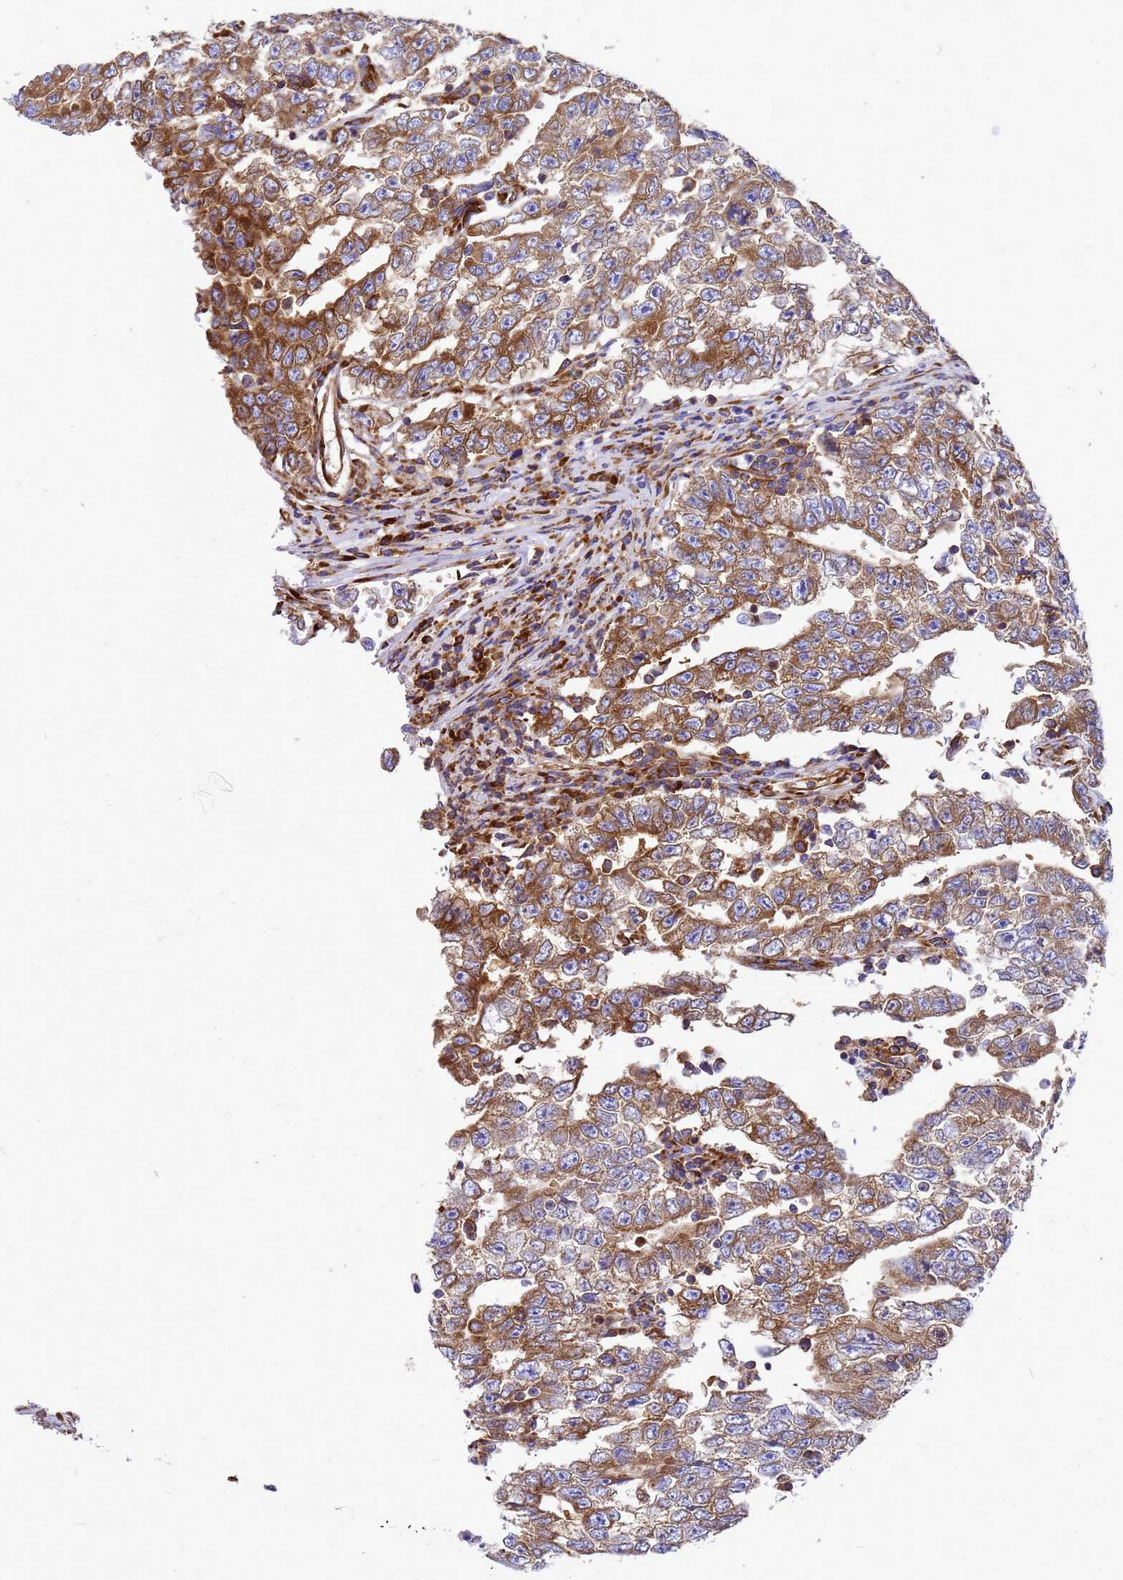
{"staining": {"intensity": "moderate", "quantity": ">75%", "location": "cytoplasmic/membranous"}, "tissue": "testis cancer", "cell_type": "Tumor cells", "image_type": "cancer", "snomed": [{"axis": "morphology", "description": "Carcinoma, Embryonal, NOS"}, {"axis": "topography", "description": "Testis"}], "caption": "A micrograph of testis embryonal carcinoma stained for a protein reveals moderate cytoplasmic/membranous brown staining in tumor cells.", "gene": "EEF1D", "patient": {"sex": "male", "age": 25}}